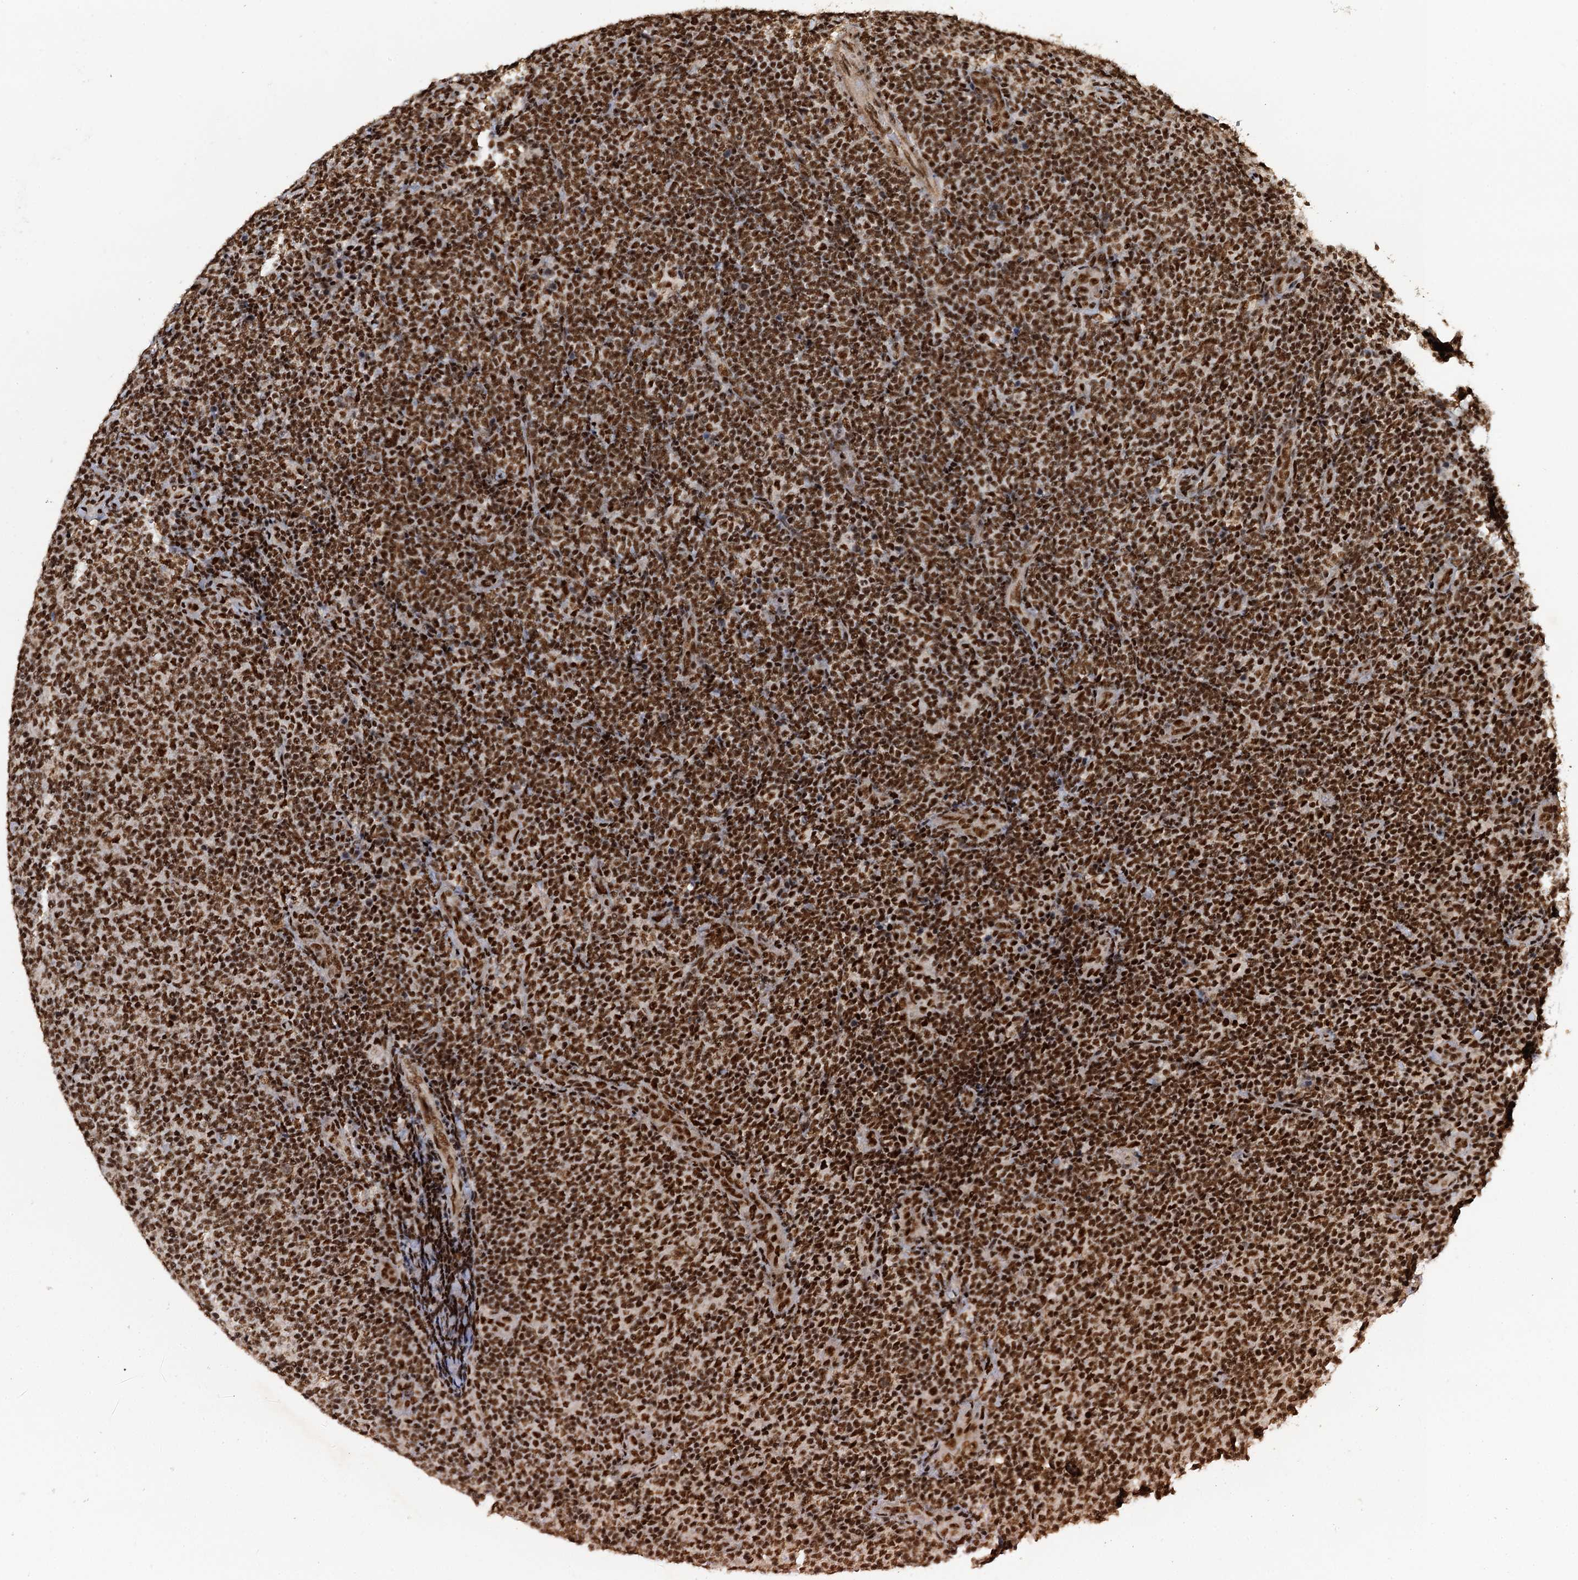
{"staining": {"intensity": "moderate", "quantity": ">75%", "location": "nuclear"}, "tissue": "lymphoma", "cell_type": "Tumor cells", "image_type": "cancer", "snomed": [{"axis": "morphology", "description": "Malignant lymphoma, non-Hodgkin's type, Low grade"}, {"axis": "topography", "description": "Lymph node"}], "caption": "The image displays a brown stain indicating the presence of a protein in the nuclear of tumor cells in low-grade malignant lymphoma, non-Hodgkin's type. (DAB IHC, brown staining for protein, blue staining for nuclei).", "gene": "ZC3H18", "patient": {"sex": "male", "age": 66}}